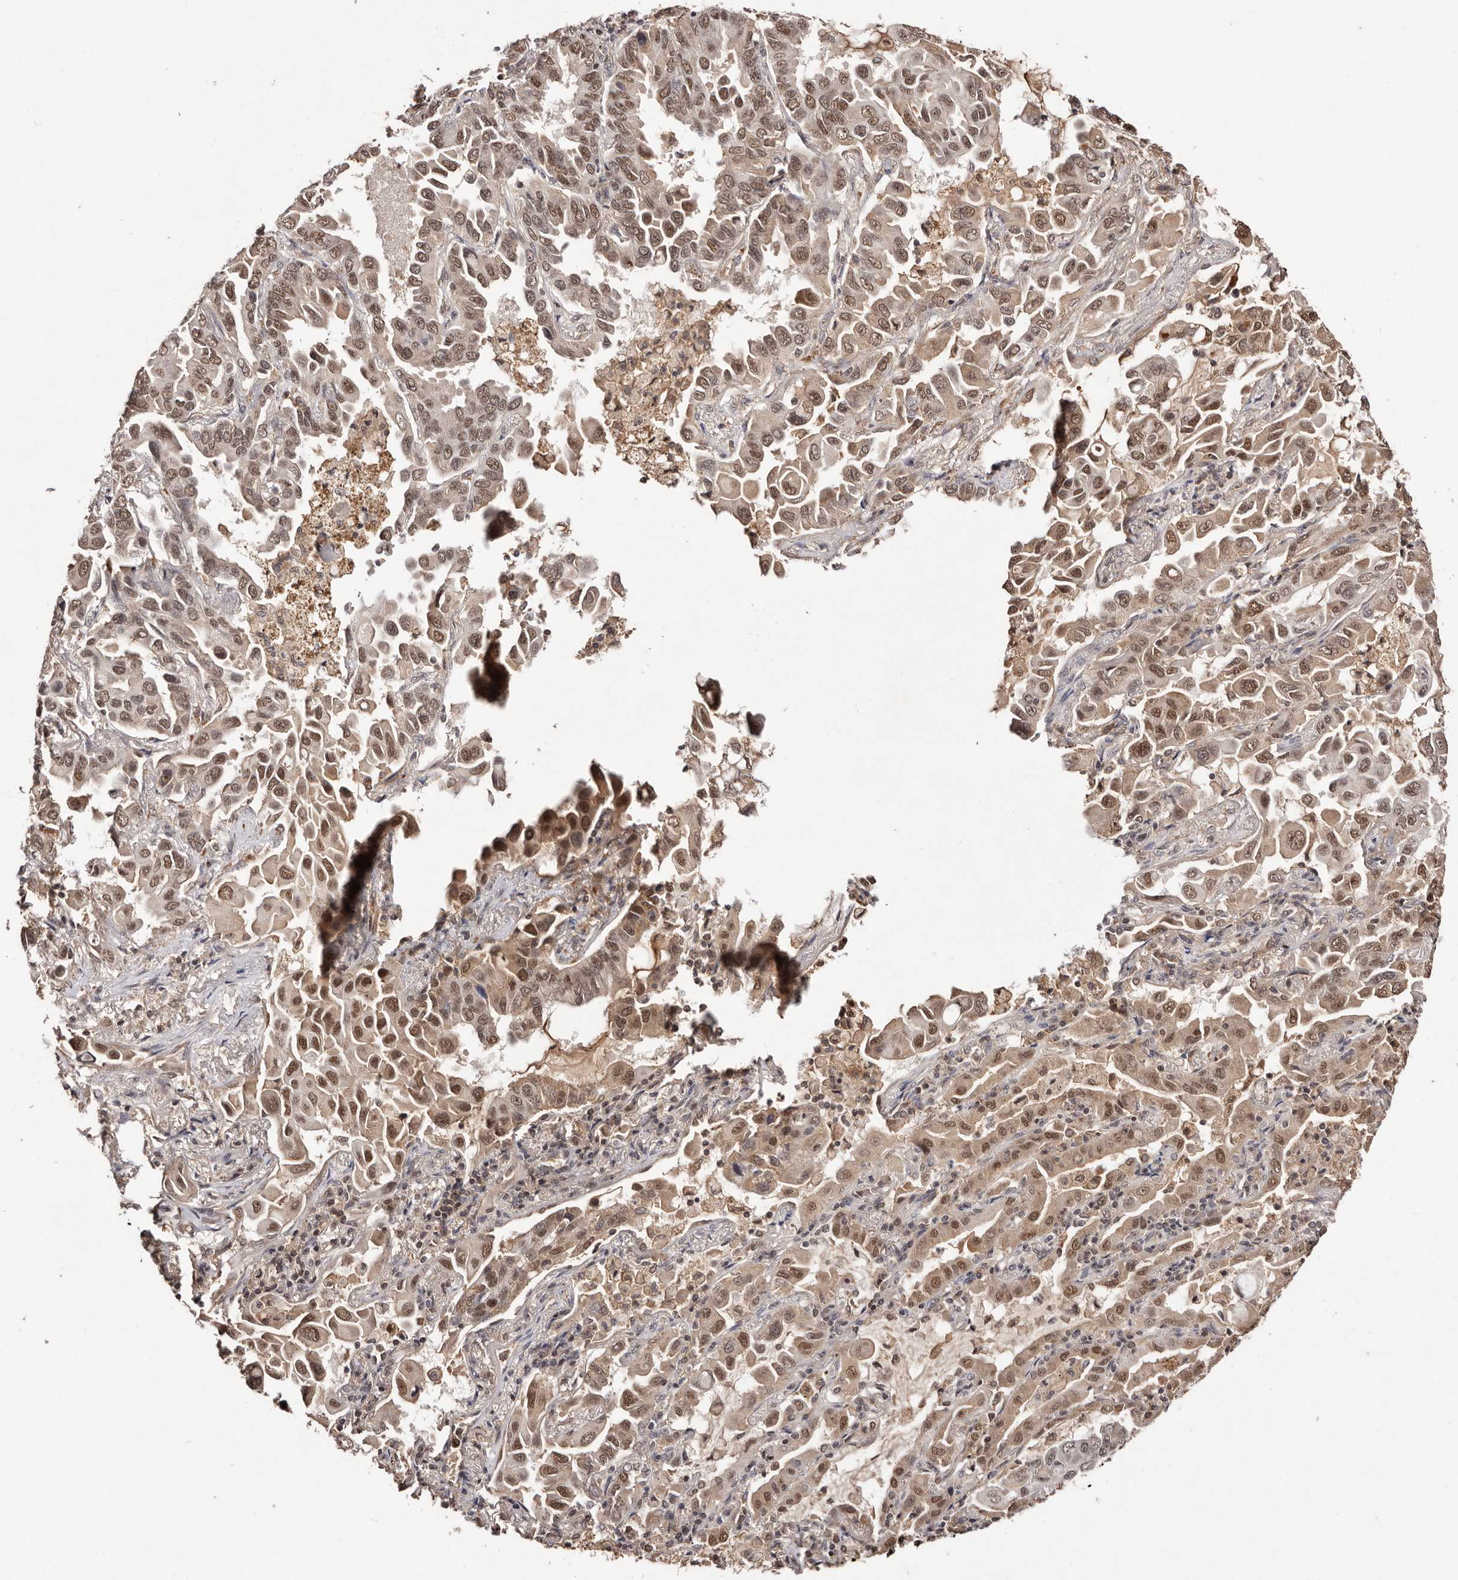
{"staining": {"intensity": "moderate", "quantity": ">75%", "location": "cytoplasmic/membranous,nuclear"}, "tissue": "lung cancer", "cell_type": "Tumor cells", "image_type": "cancer", "snomed": [{"axis": "morphology", "description": "Adenocarcinoma, NOS"}, {"axis": "topography", "description": "Lung"}], "caption": "DAB immunohistochemical staining of adenocarcinoma (lung) demonstrates moderate cytoplasmic/membranous and nuclear protein expression in about >75% of tumor cells.", "gene": "BICRAL", "patient": {"sex": "male", "age": 64}}